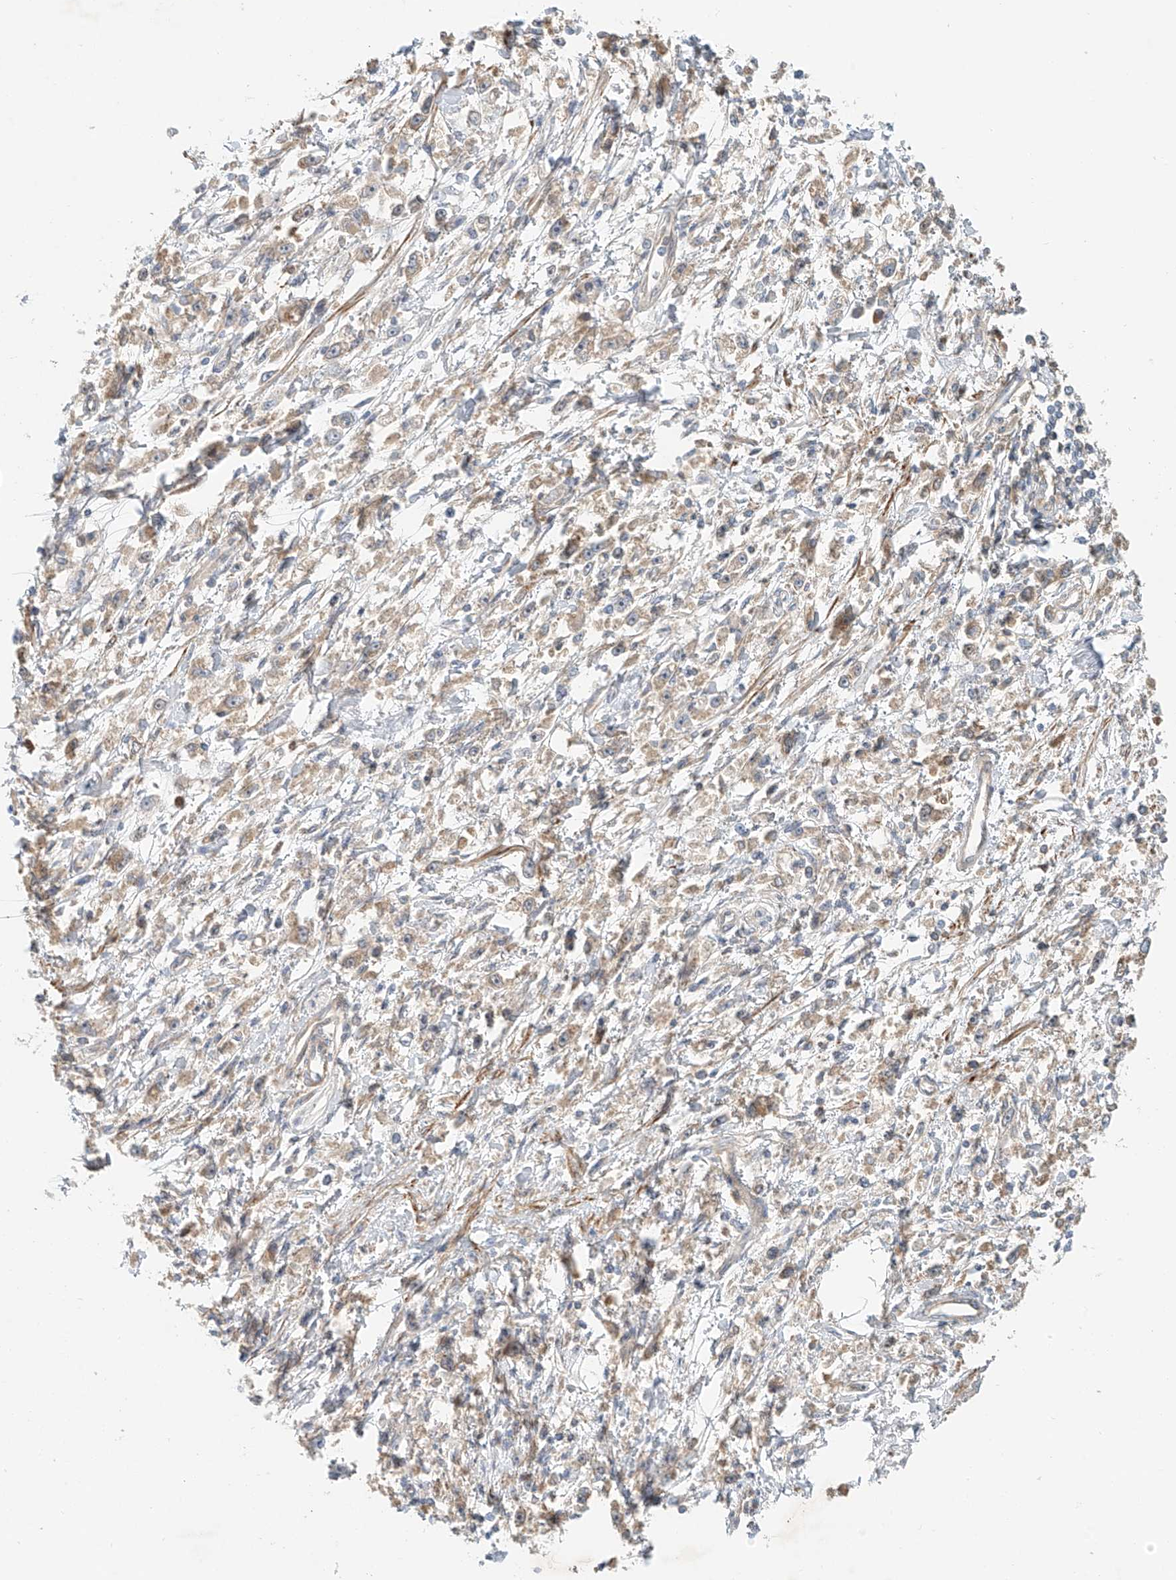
{"staining": {"intensity": "weak", "quantity": "25%-75%", "location": "cytoplasmic/membranous"}, "tissue": "stomach cancer", "cell_type": "Tumor cells", "image_type": "cancer", "snomed": [{"axis": "morphology", "description": "Adenocarcinoma, NOS"}, {"axis": "topography", "description": "Stomach"}], "caption": "Stomach adenocarcinoma stained with a protein marker displays weak staining in tumor cells.", "gene": "LYRM9", "patient": {"sex": "female", "age": 59}}